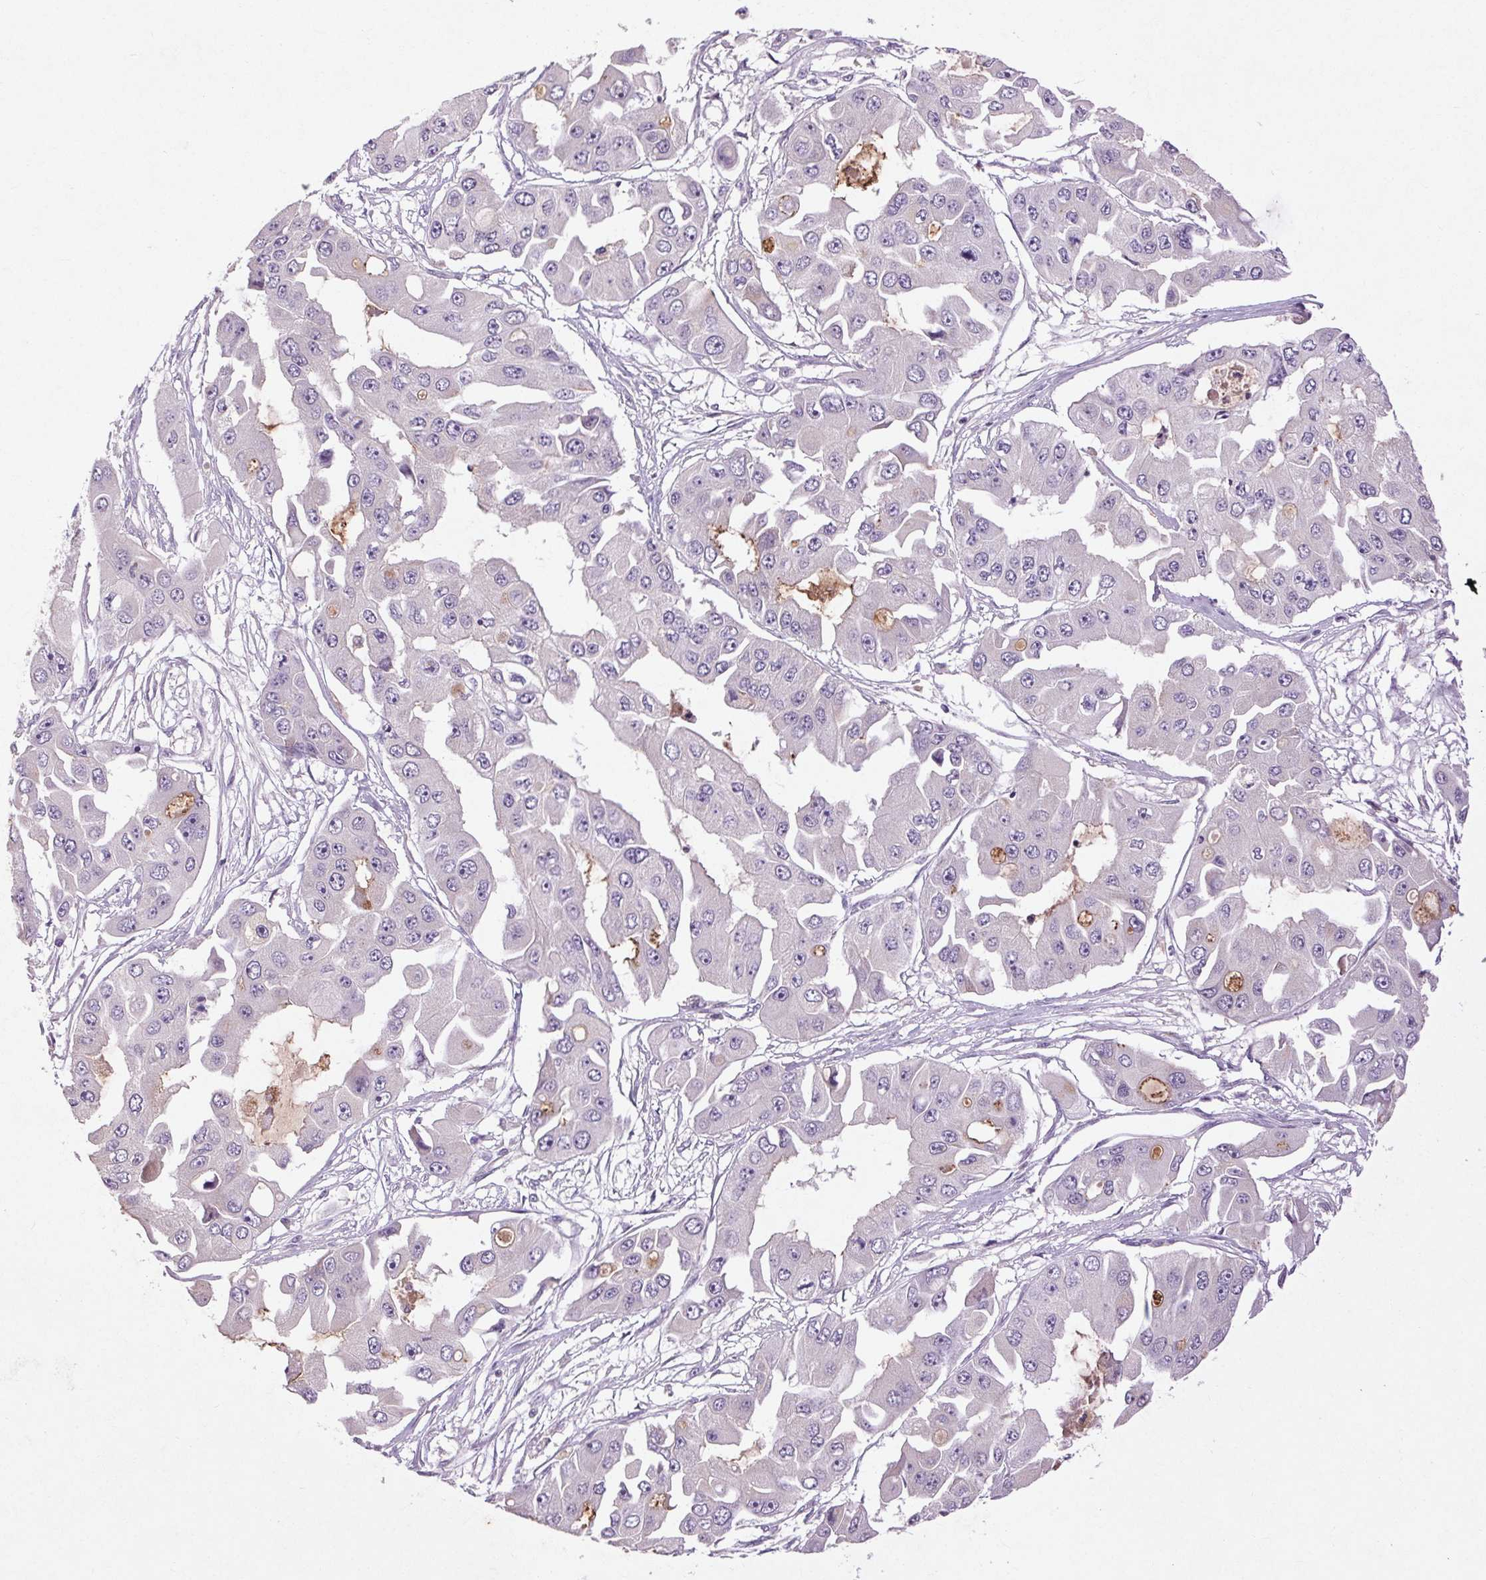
{"staining": {"intensity": "negative", "quantity": "none", "location": "none"}, "tissue": "ovarian cancer", "cell_type": "Tumor cells", "image_type": "cancer", "snomed": [{"axis": "morphology", "description": "Cystadenocarcinoma, serous, NOS"}, {"axis": "topography", "description": "Ovary"}], "caption": "The IHC micrograph has no significant staining in tumor cells of serous cystadenocarcinoma (ovarian) tissue.", "gene": "FNDC7", "patient": {"sex": "female", "age": 56}}